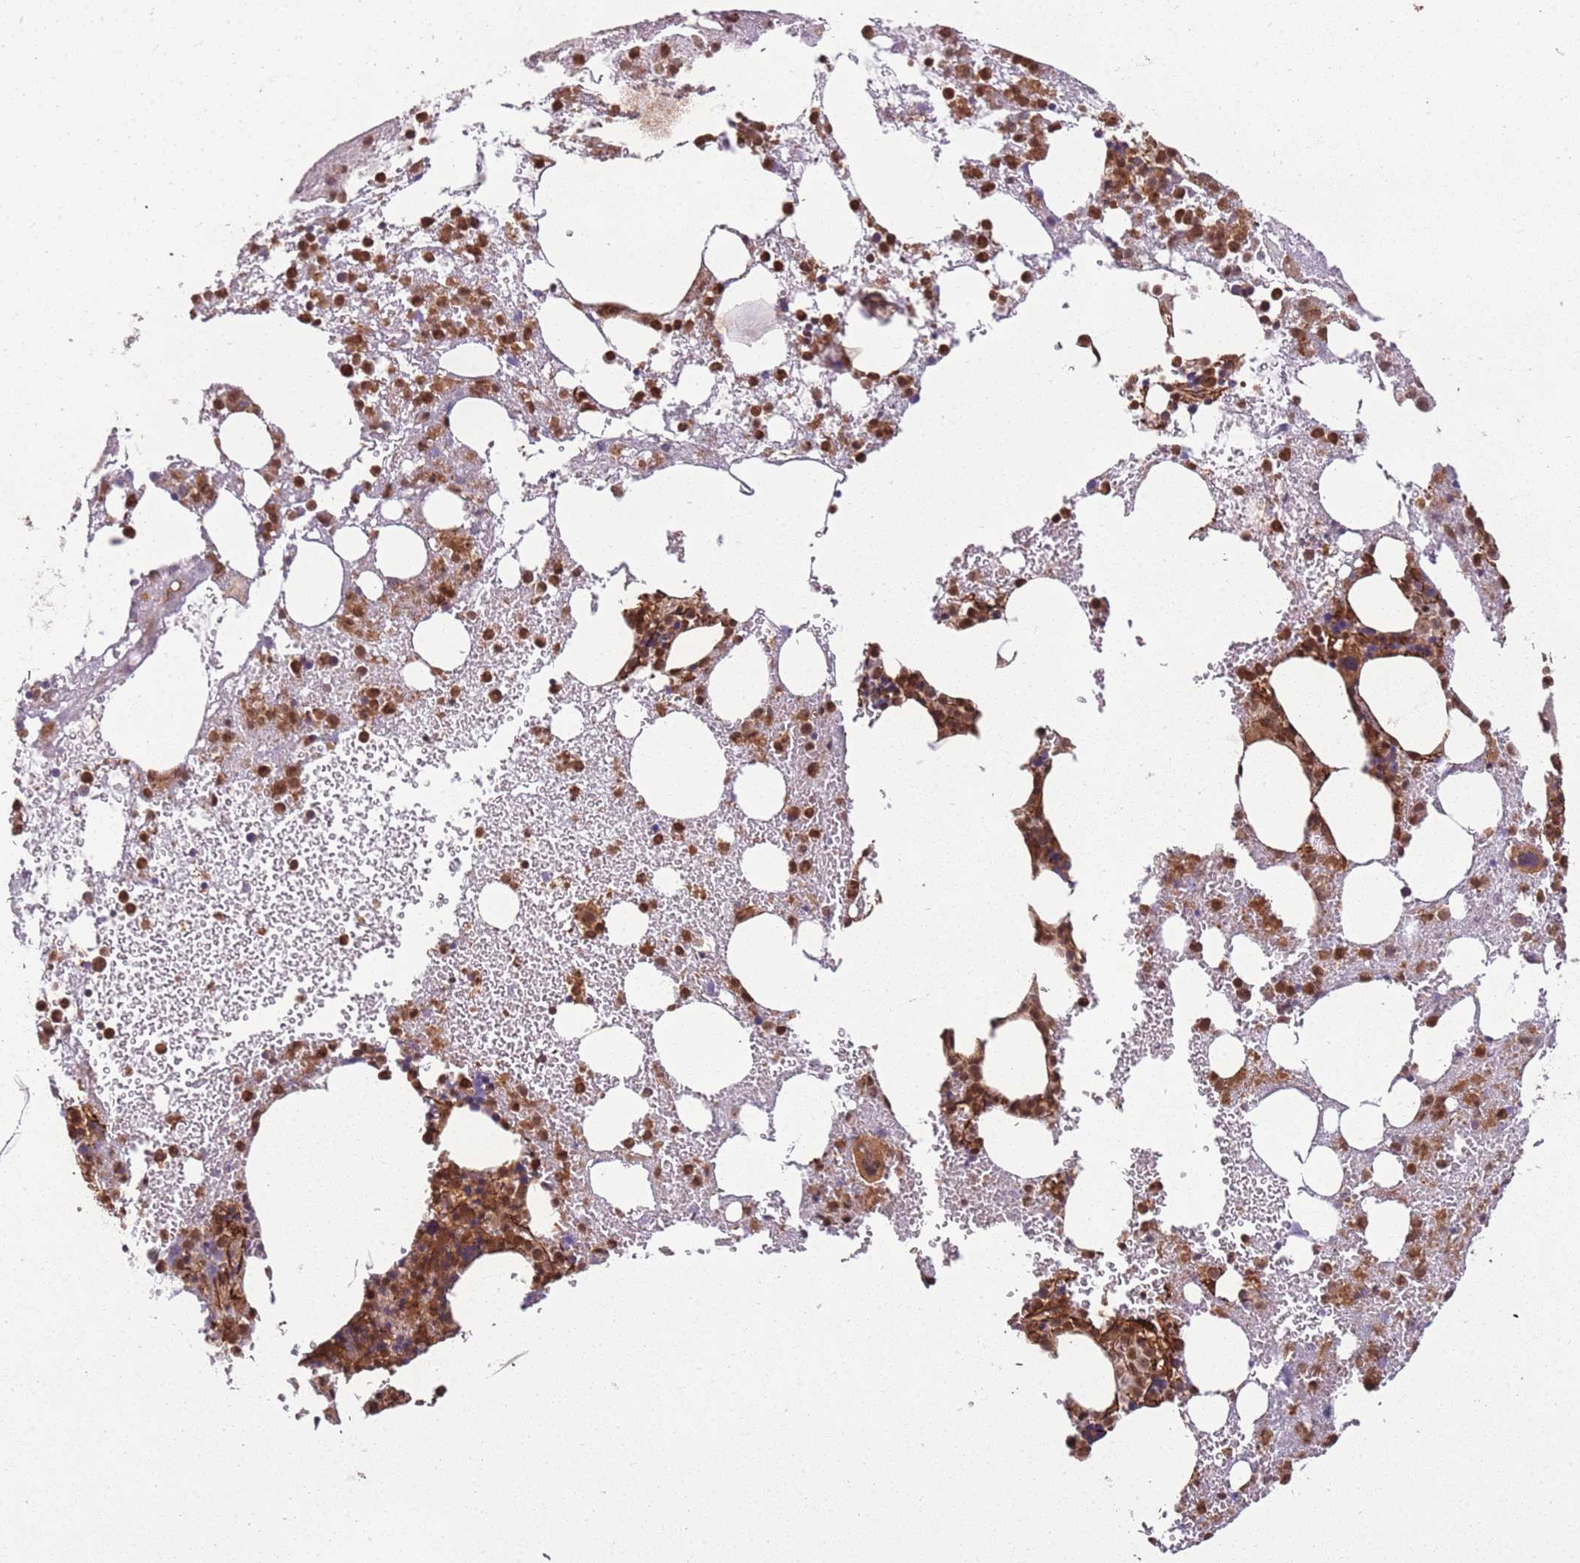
{"staining": {"intensity": "strong", "quantity": "25%-75%", "location": "cytoplasmic/membranous"}, "tissue": "bone marrow", "cell_type": "Hematopoietic cells", "image_type": "normal", "snomed": [{"axis": "morphology", "description": "Normal tissue, NOS"}, {"axis": "topography", "description": "Bone marrow"}], "caption": "Immunohistochemistry (IHC) image of normal bone marrow stained for a protein (brown), which shows high levels of strong cytoplasmic/membranous positivity in approximately 25%-75% of hematopoietic cells.", "gene": "PGLS", "patient": {"sex": "male", "age": 61}}